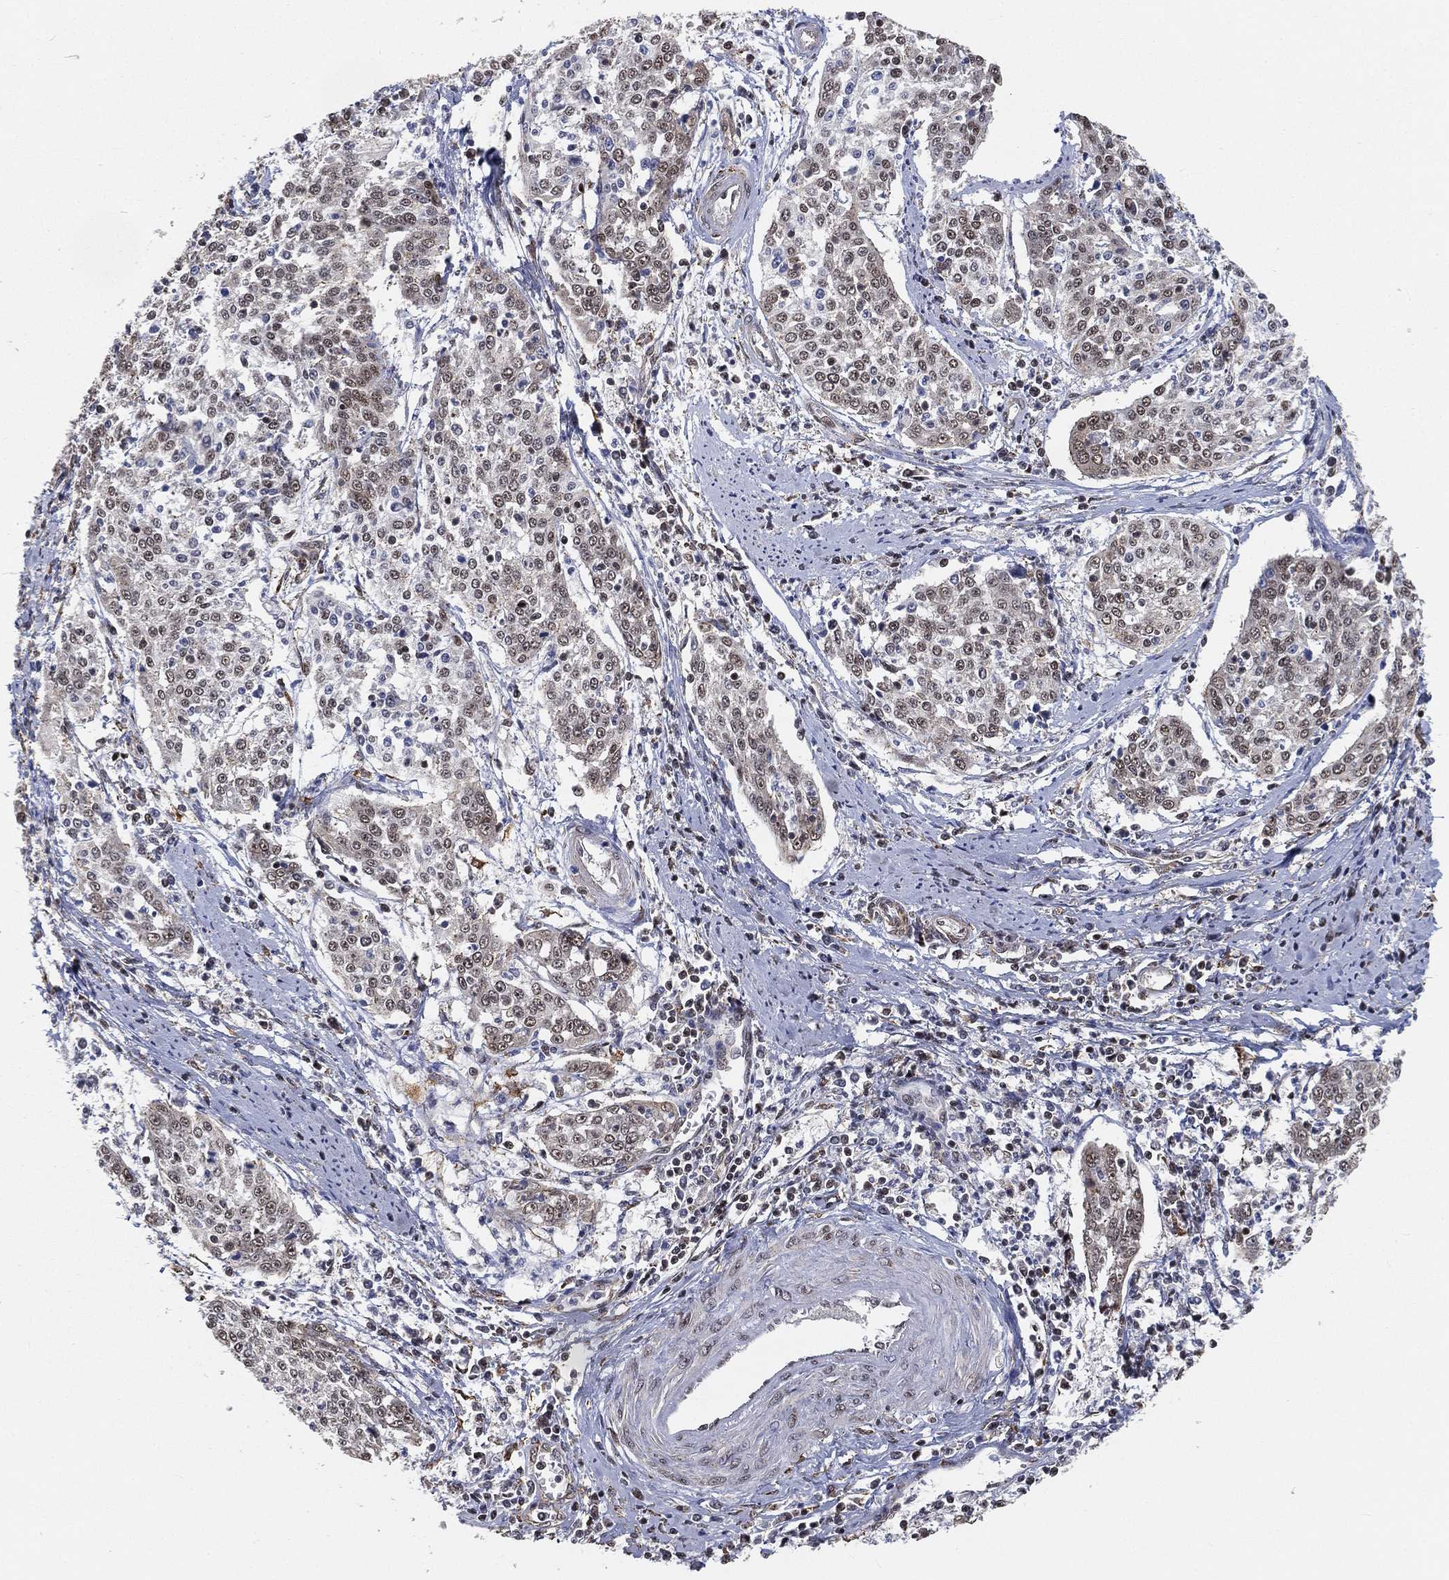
{"staining": {"intensity": "moderate", "quantity": "<25%", "location": "nuclear"}, "tissue": "cervical cancer", "cell_type": "Tumor cells", "image_type": "cancer", "snomed": [{"axis": "morphology", "description": "Squamous cell carcinoma, NOS"}, {"axis": "topography", "description": "Cervix"}], "caption": "Immunohistochemical staining of human cervical squamous cell carcinoma displays moderate nuclear protein positivity in about <25% of tumor cells.", "gene": "RSRC2", "patient": {"sex": "female", "age": 41}}